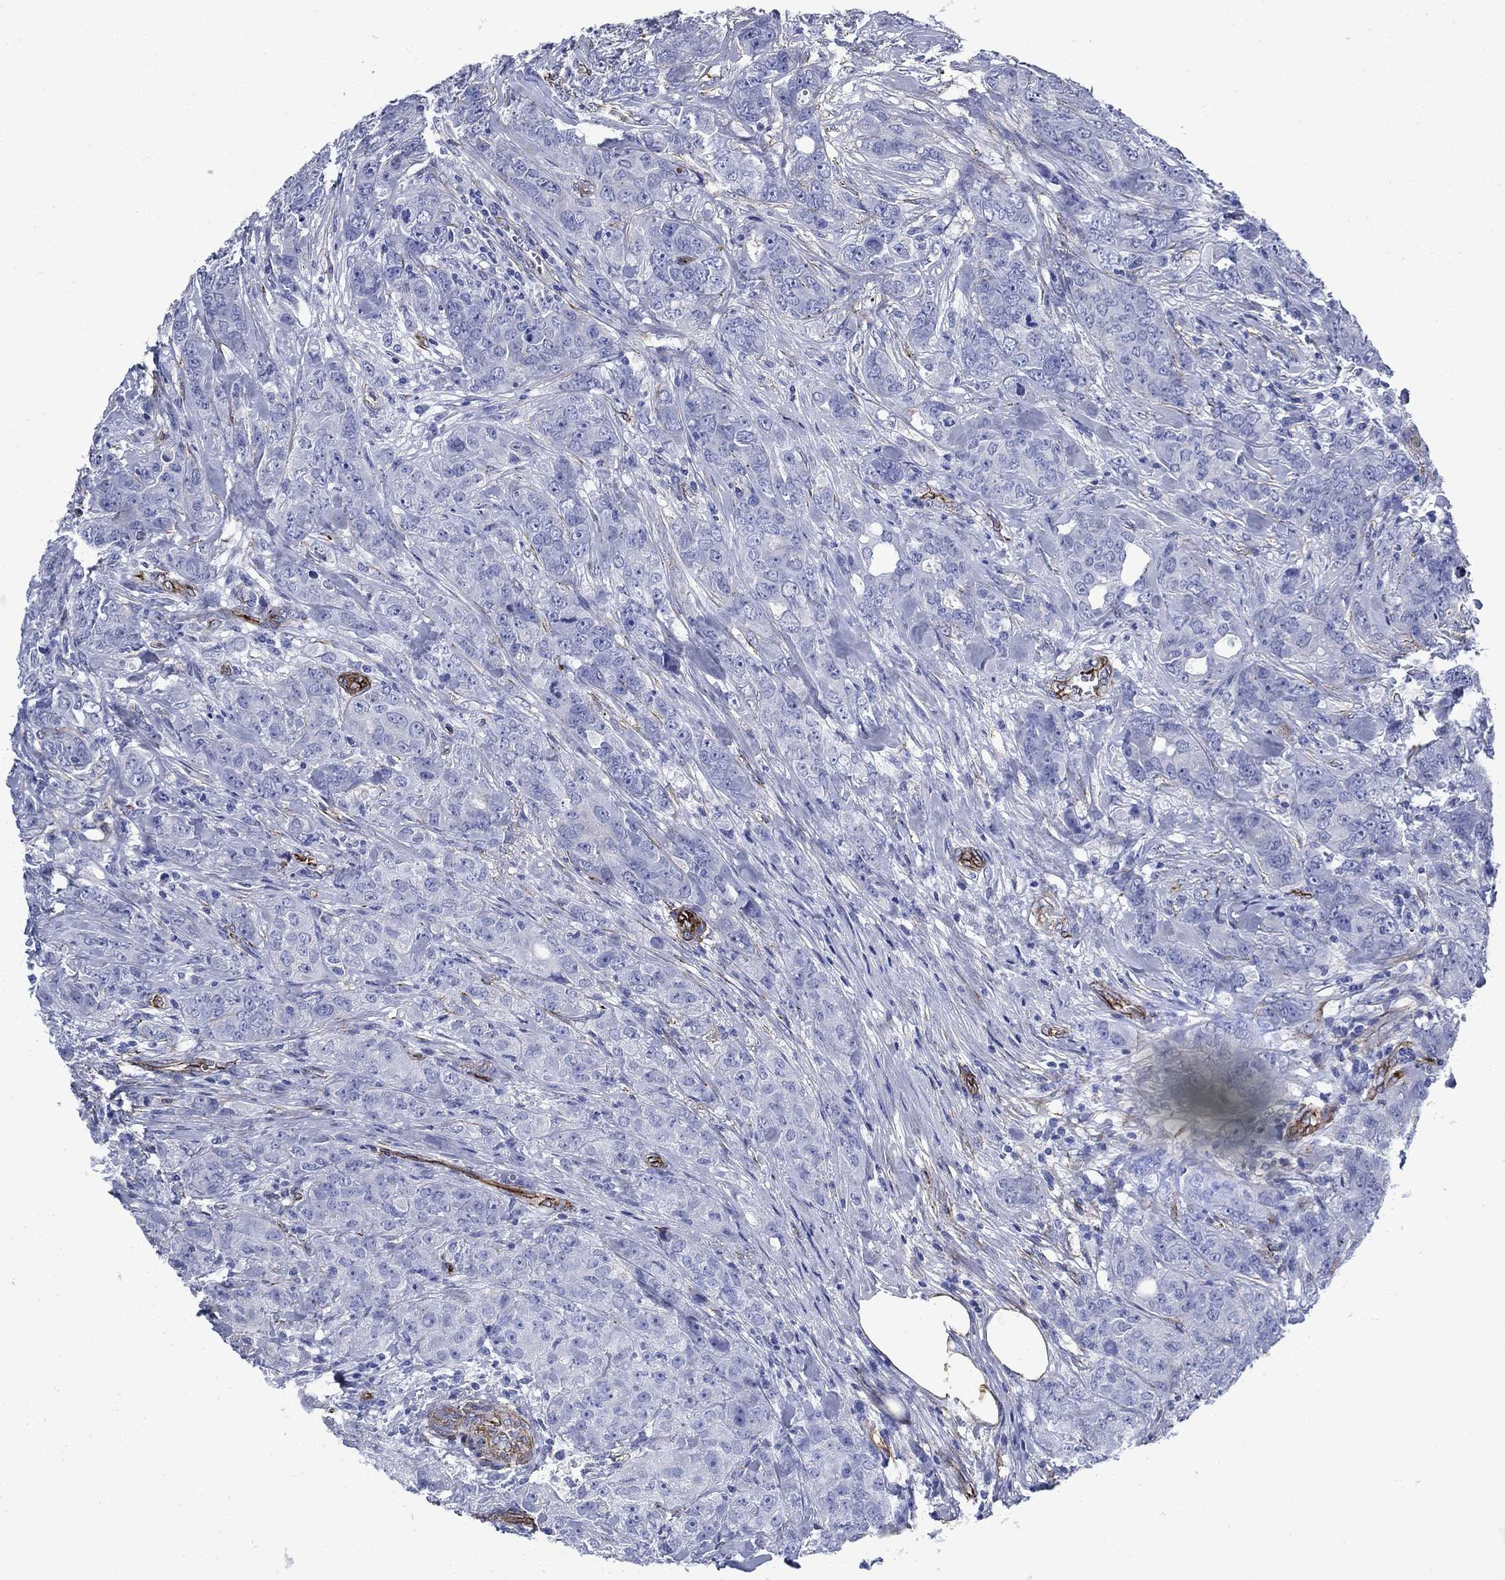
{"staining": {"intensity": "negative", "quantity": "none", "location": "none"}, "tissue": "breast cancer", "cell_type": "Tumor cells", "image_type": "cancer", "snomed": [{"axis": "morphology", "description": "Duct carcinoma"}, {"axis": "topography", "description": "Breast"}], "caption": "An immunohistochemistry (IHC) micrograph of breast cancer (invasive ductal carcinoma) is shown. There is no staining in tumor cells of breast cancer (invasive ductal carcinoma). The staining was performed using DAB (3,3'-diaminobenzidine) to visualize the protein expression in brown, while the nuclei were stained in blue with hematoxylin (Magnification: 20x).", "gene": "VTN", "patient": {"sex": "female", "age": 43}}